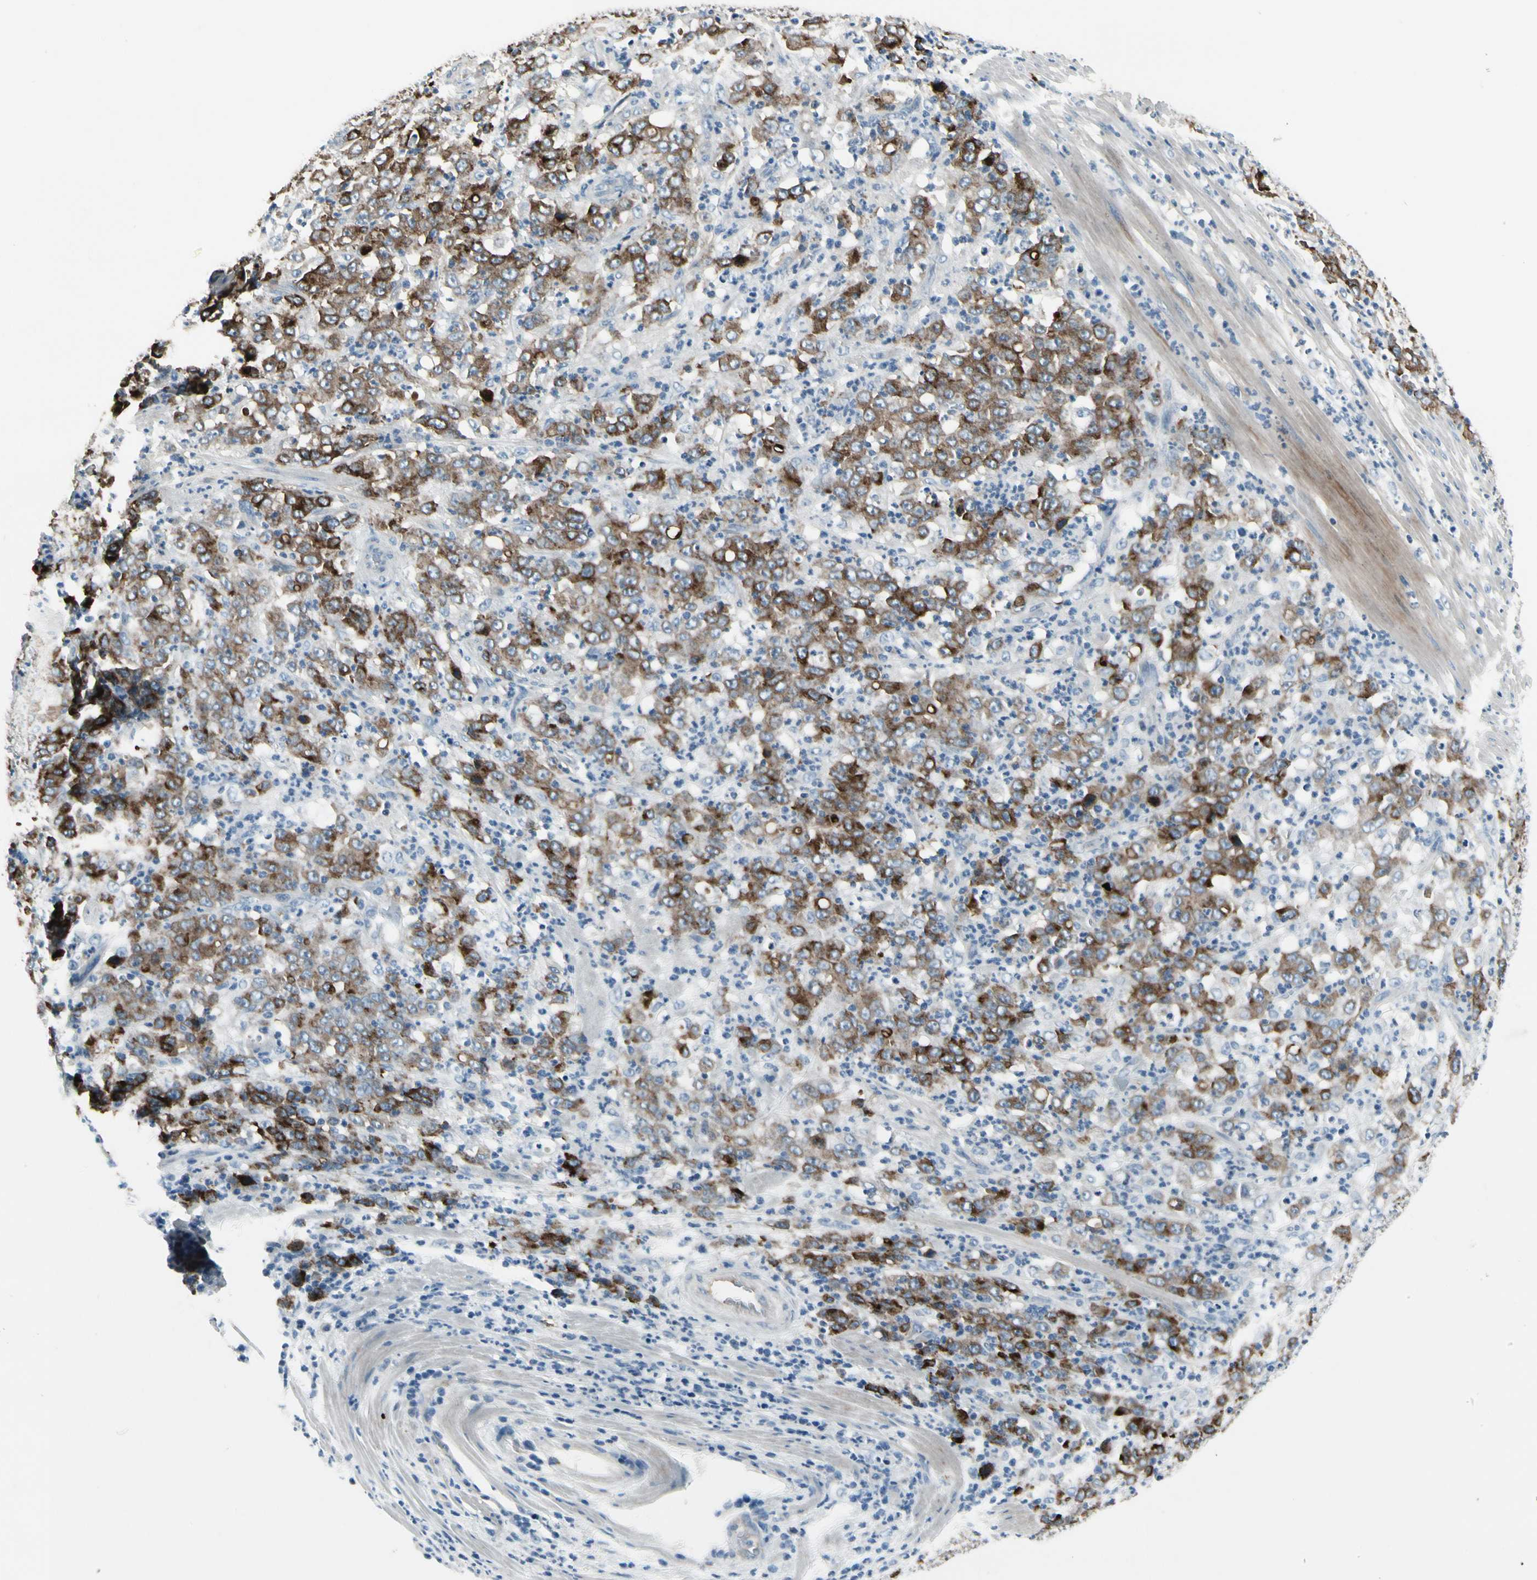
{"staining": {"intensity": "strong", "quantity": ">75%", "location": "cytoplasmic/membranous"}, "tissue": "stomach cancer", "cell_type": "Tumor cells", "image_type": "cancer", "snomed": [{"axis": "morphology", "description": "Adenocarcinoma, NOS"}, {"axis": "topography", "description": "Stomach, lower"}], "caption": "Human stomach cancer stained for a protein (brown) reveals strong cytoplasmic/membranous positive staining in about >75% of tumor cells.", "gene": "PIGR", "patient": {"sex": "female", "age": 71}}